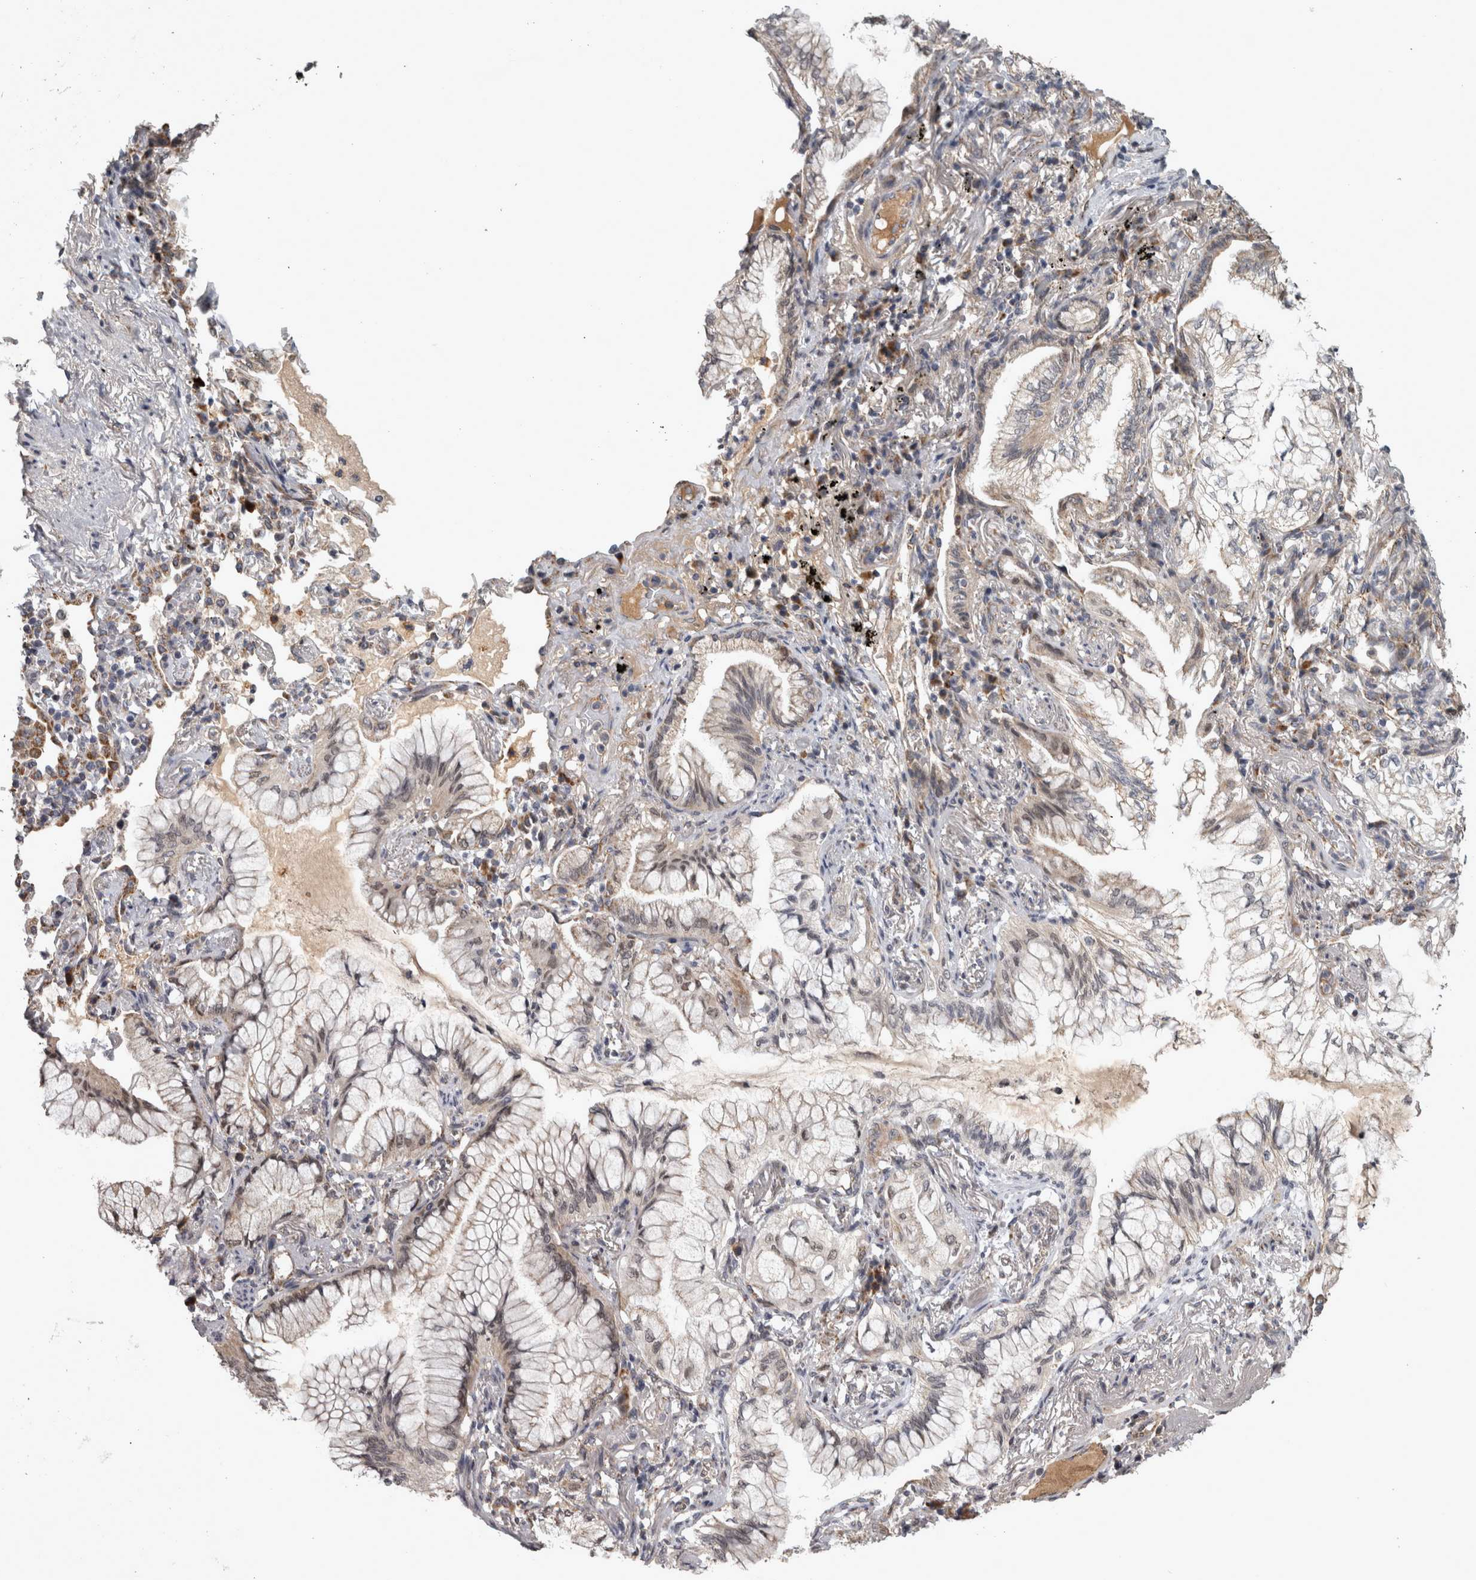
{"staining": {"intensity": "weak", "quantity": ">75%", "location": "cytoplasmic/membranous"}, "tissue": "lung cancer", "cell_type": "Tumor cells", "image_type": "cancer", "snomed": [{"axis": "morphology", "description": "Adenocarcinoma, NOS"}, {"axis": "topography", "description": "Lung"}], "caption": "Human adenocarcinoma (lung) stained for a protein (brown) shows weak cytoplasmic/membranous positive positivity in approximately >75% of tumor cells.", "gene": "DBT", "patient": {"sex": "female", "age": 70}}